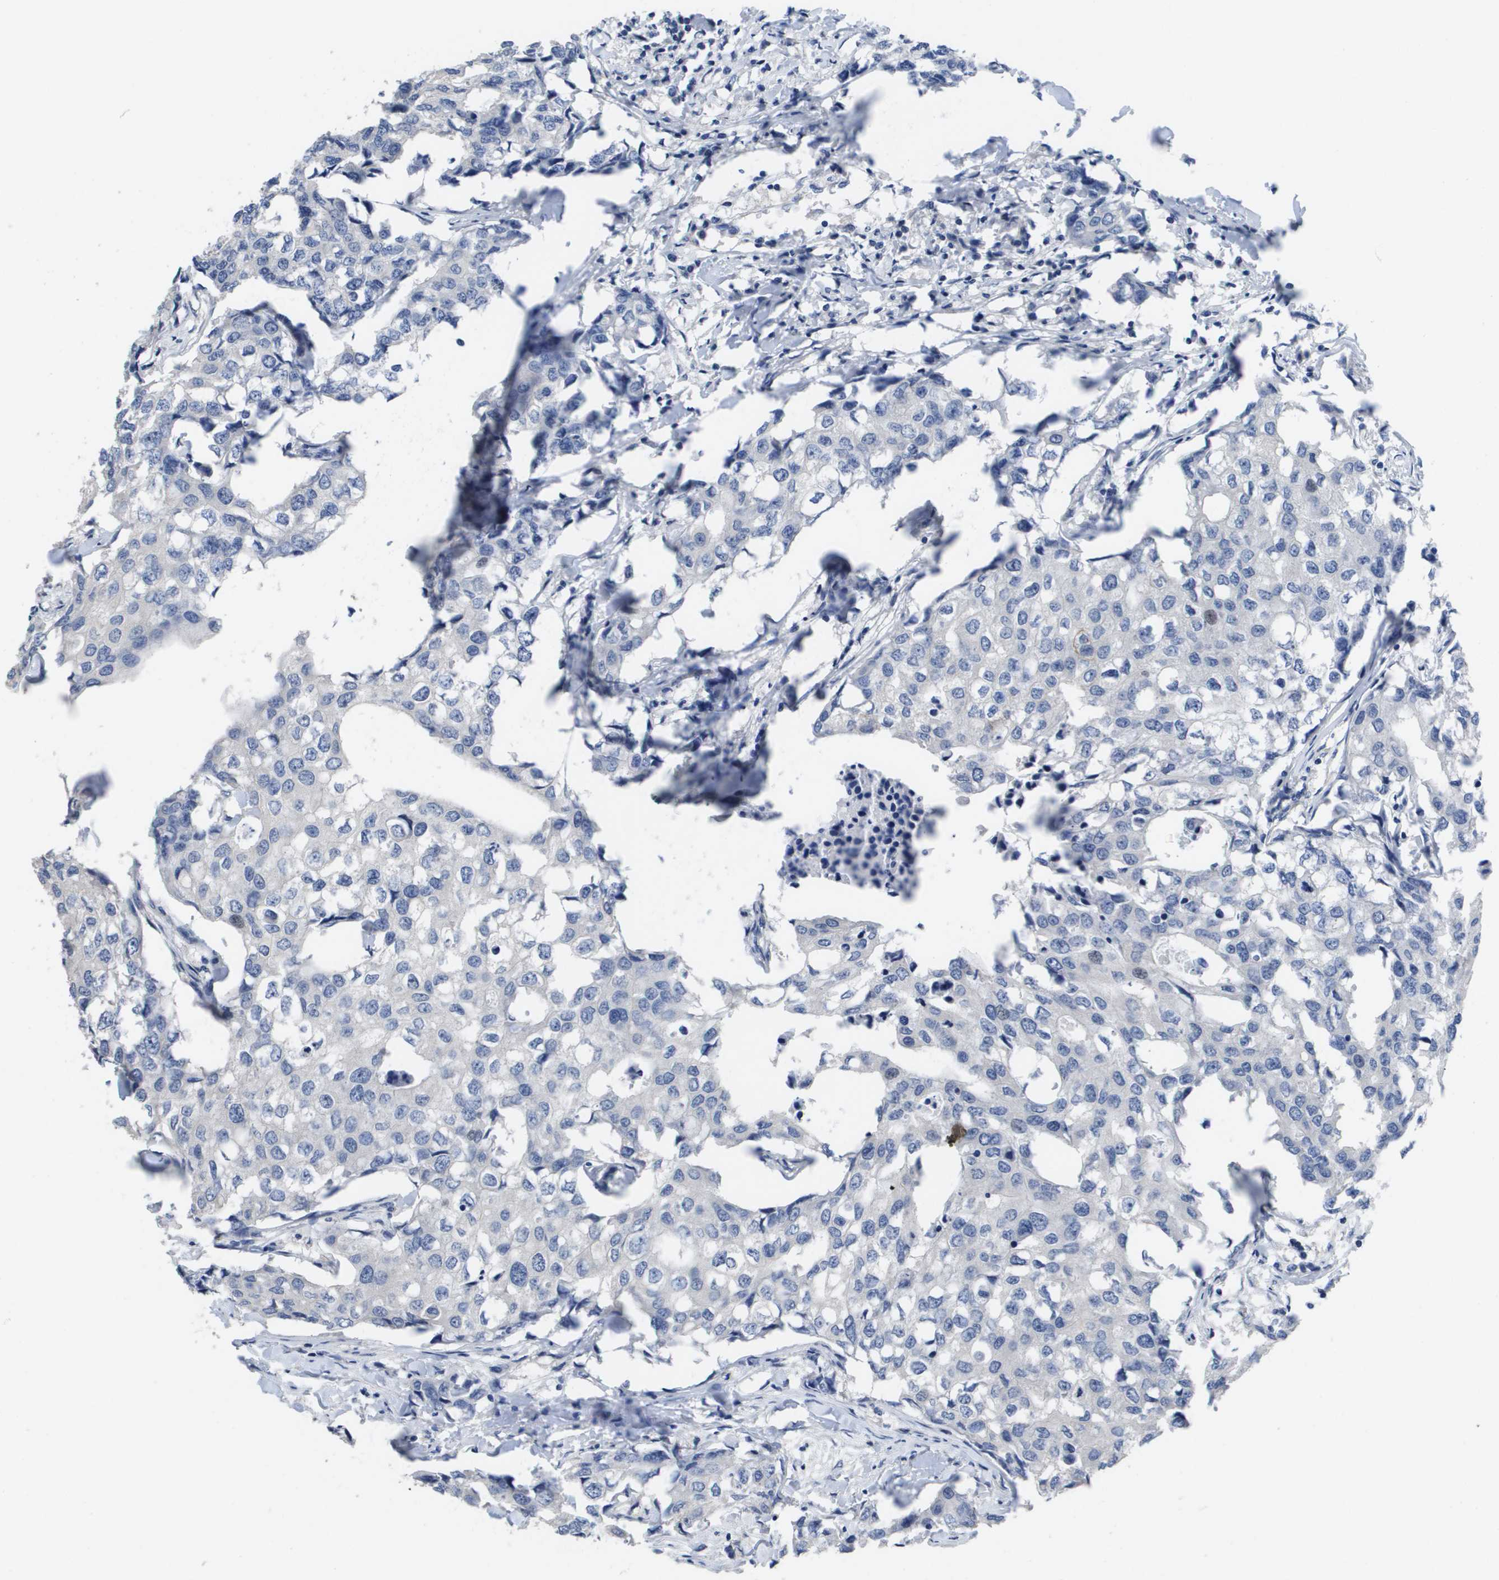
{"staining": {"intensity": "negative", "quantity": "none", "location": "none"}, "tissue": "breast cancer", "cell_type": "Tumor cells", "image_type": "cancer", "snomed": [{"axis": "morphology", "description": "Duct carcinoma"}, {"axis": "topography", "description": "Breast"}], "caption": "Infiltrating ductal carcinoma (breast) was stained to show a protein in brown. There is no significant staining in tumor cells.", "gene": "CA9", "patient": {"sex": "female", "age": 27}}